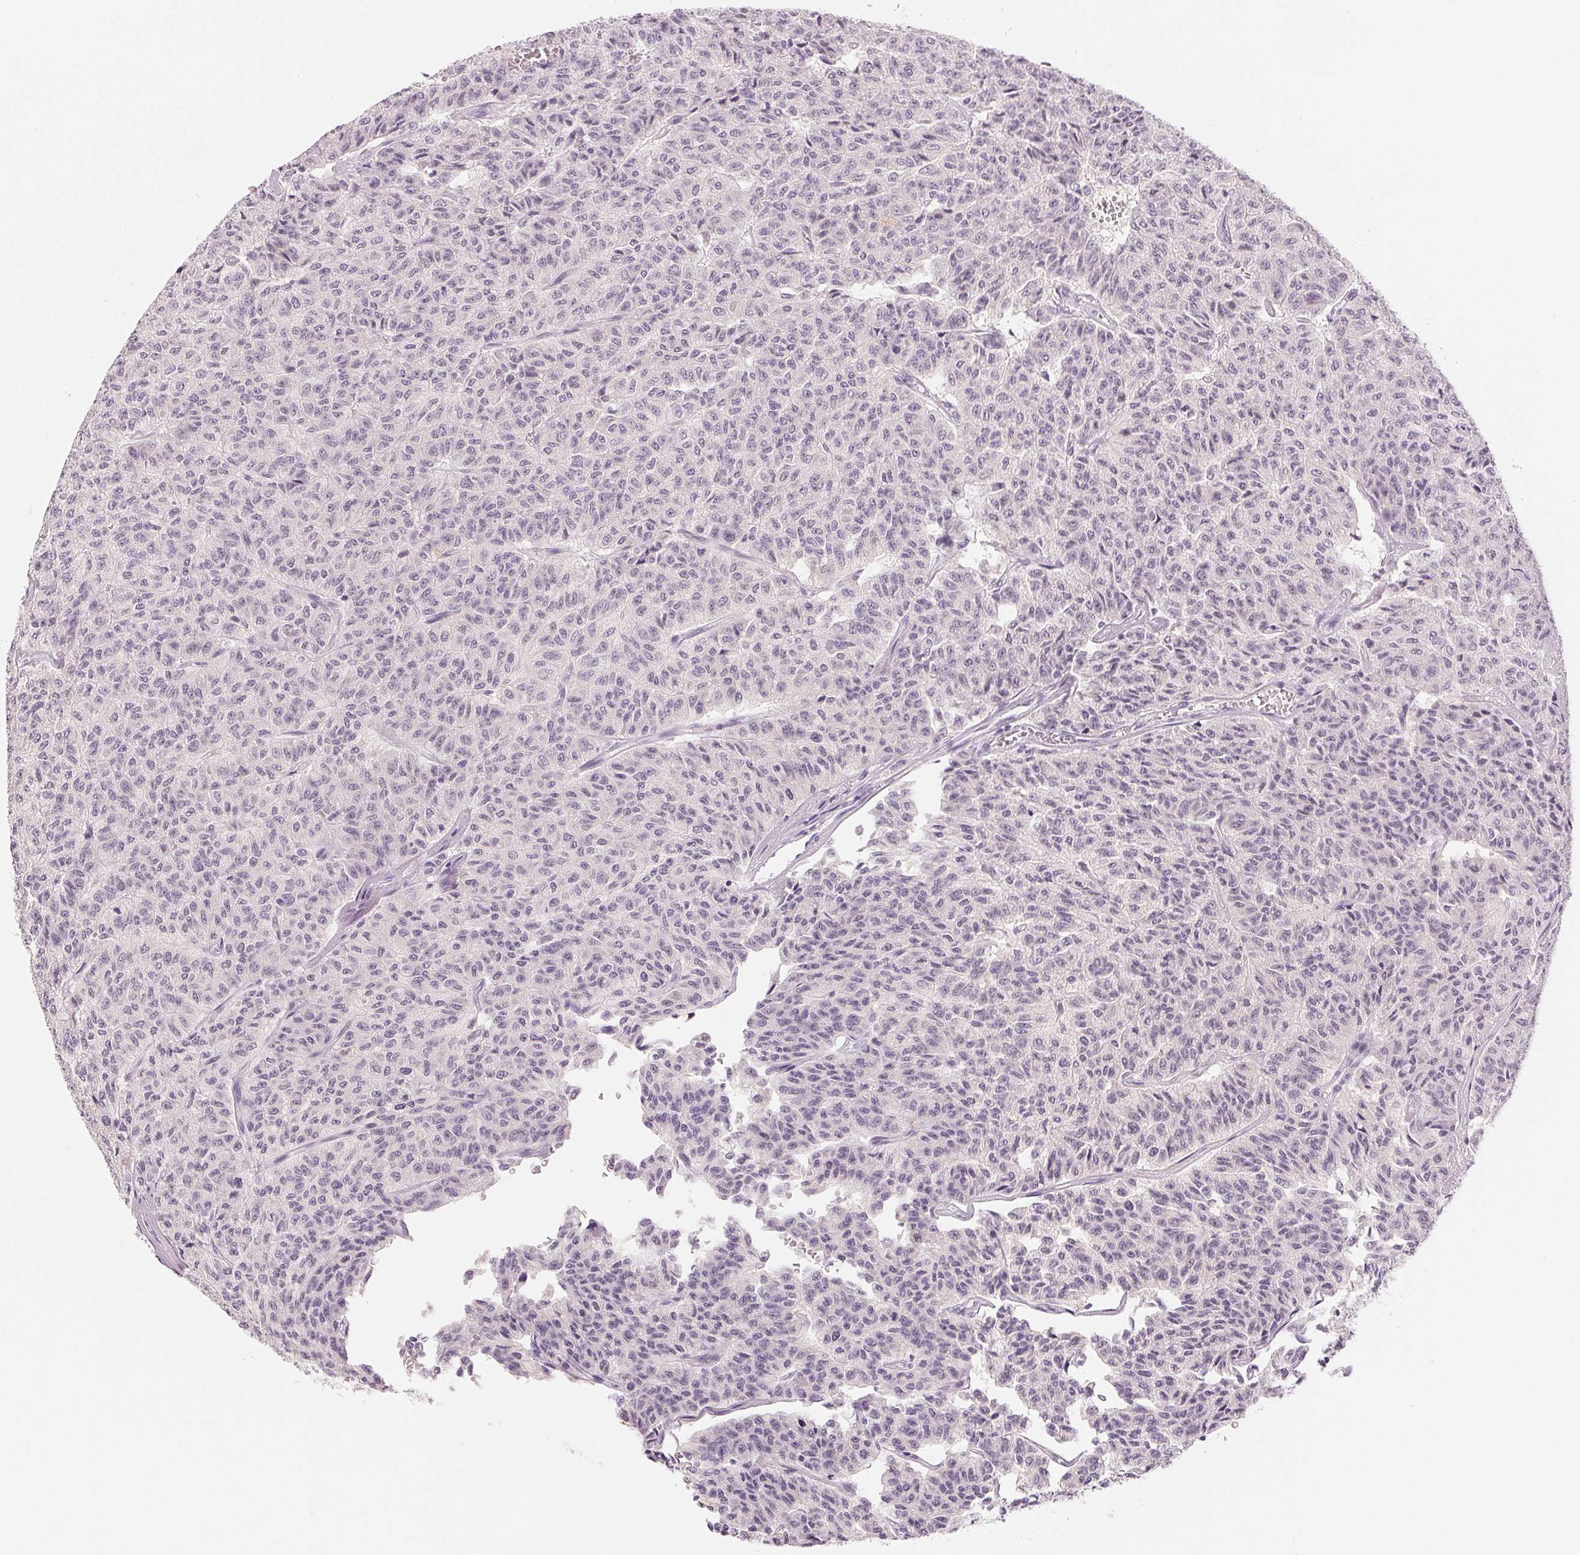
{"staining": {"intensity": "negative", "quantity": "none", "location": "none"}, "tissue": "carcinoid", "cell_type": "Tumor cells", "image_type": "cancer", "snomed": [{"axis": "morphology", "description": "Carcinoid, malignant, NOS"}, {"axis": "topography", "description": "Lung"}], "caption": "This is an immunohistochemistry micrograph of carcinoid. There is no staining in tumor cells.", "gene": "MAP1LC3A", "patient": {"sex": "male", "age": 71}}